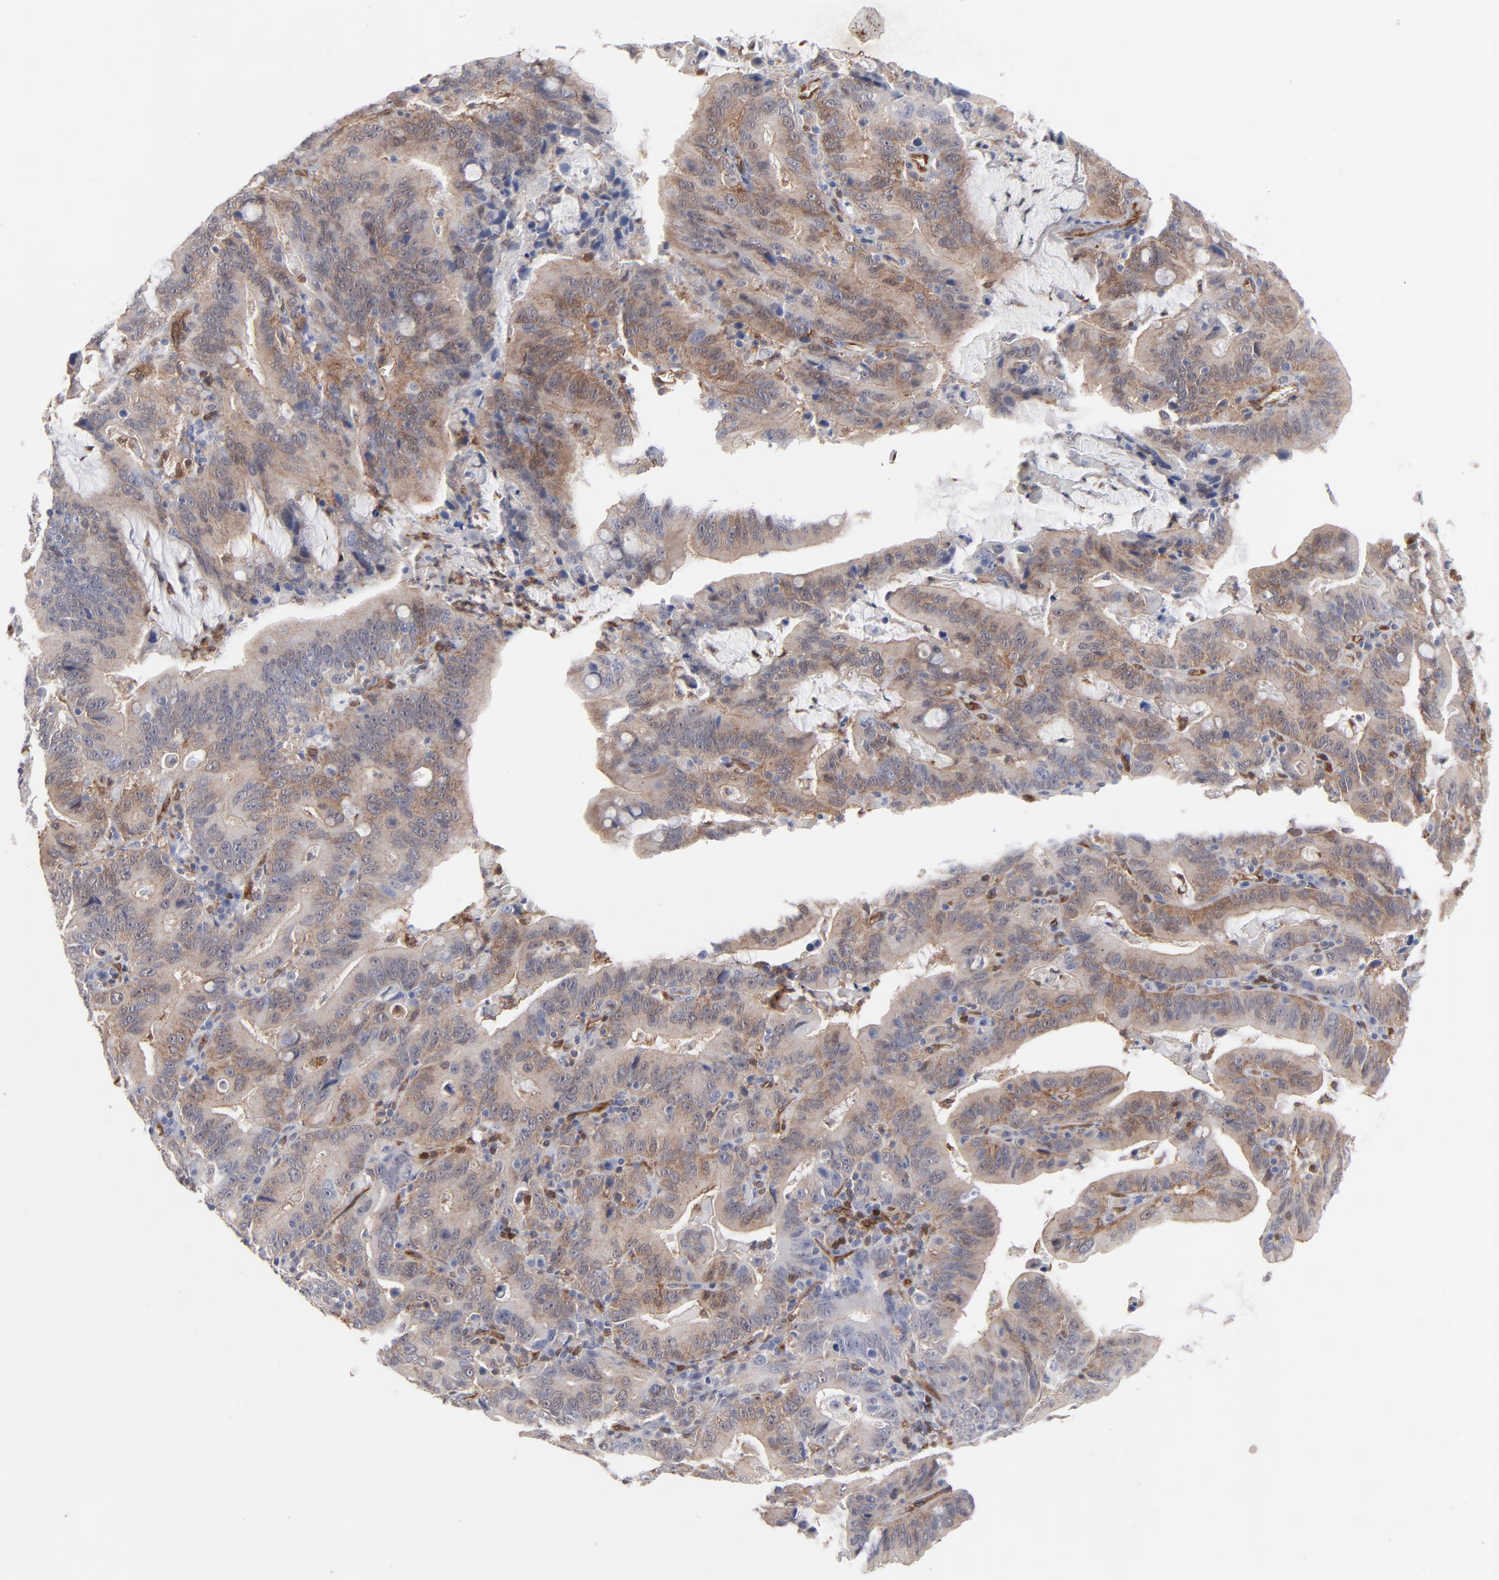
{"staining": {"intensity": "weak", "quantity": ">75%", "location": "cytoplasmic/membranous"}, "tissue": "stomach cancer", "cell_type": "Tumor cells", "image_type": "cancer", "snomed": [{"axis": "morphology", "description": "Adenocarcinoma, NOS"}, {"axis": "topography", "description": "Stomach, upper"}], "caption": "Human adenocarcinoma (stomach) stained with a brown dye reveals weak cytoplasmic/membranous positive staining in approximately >75% of tumor cells.", "gene": "PXN", "patient": {"sex": "male", "age": 63}}